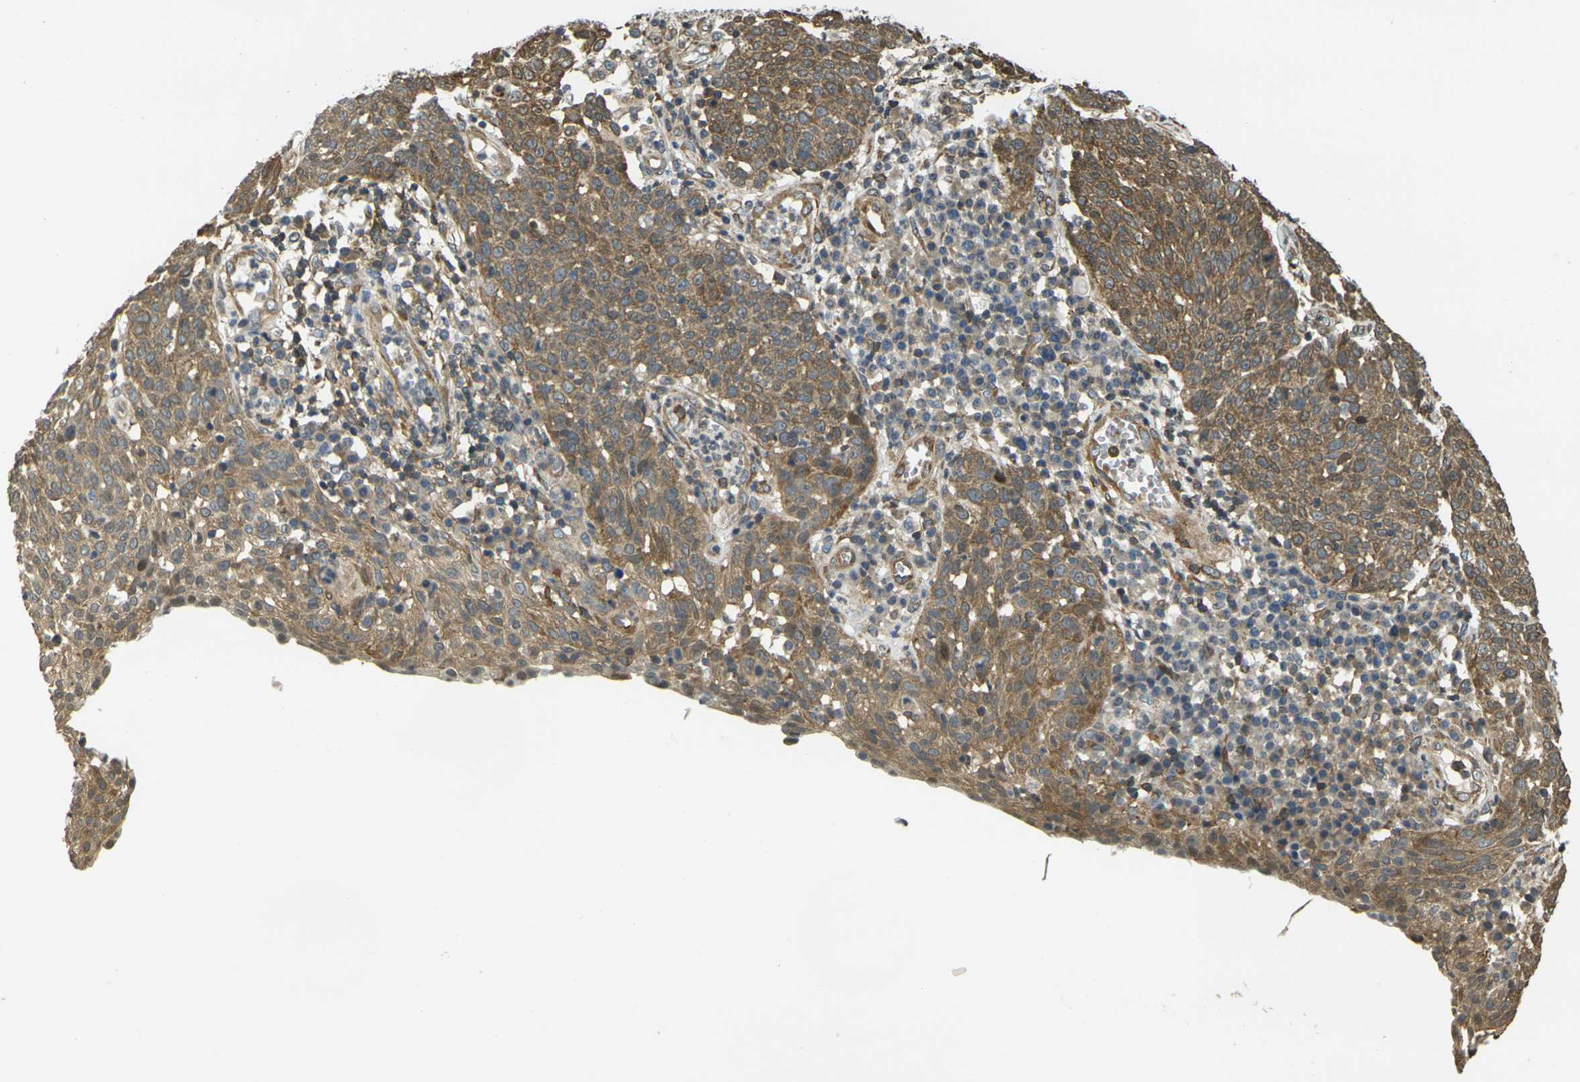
{"staining": {"intensity": "moderate", "quantity": ">75%", "location": "cytoplasmic/membranous"}, "tissue": "cervical cancer", "cell_type": "Tumor cells", "image_type": "cancer", "snomed": [{"axis": "morphology", "description": "Squamous cell carcinoma, NOS"}, {"axis": "topography", "description": "Cervix"}], "caption": "This photomicrograph reveals IHC staining of cervical squamous cell carcinoma, with medium moderate cytoplasmic/membranous positivity in approximately >75% of tumor cells.", "gene": "CAST", "patient": {"sex": "female", "age": 34}}